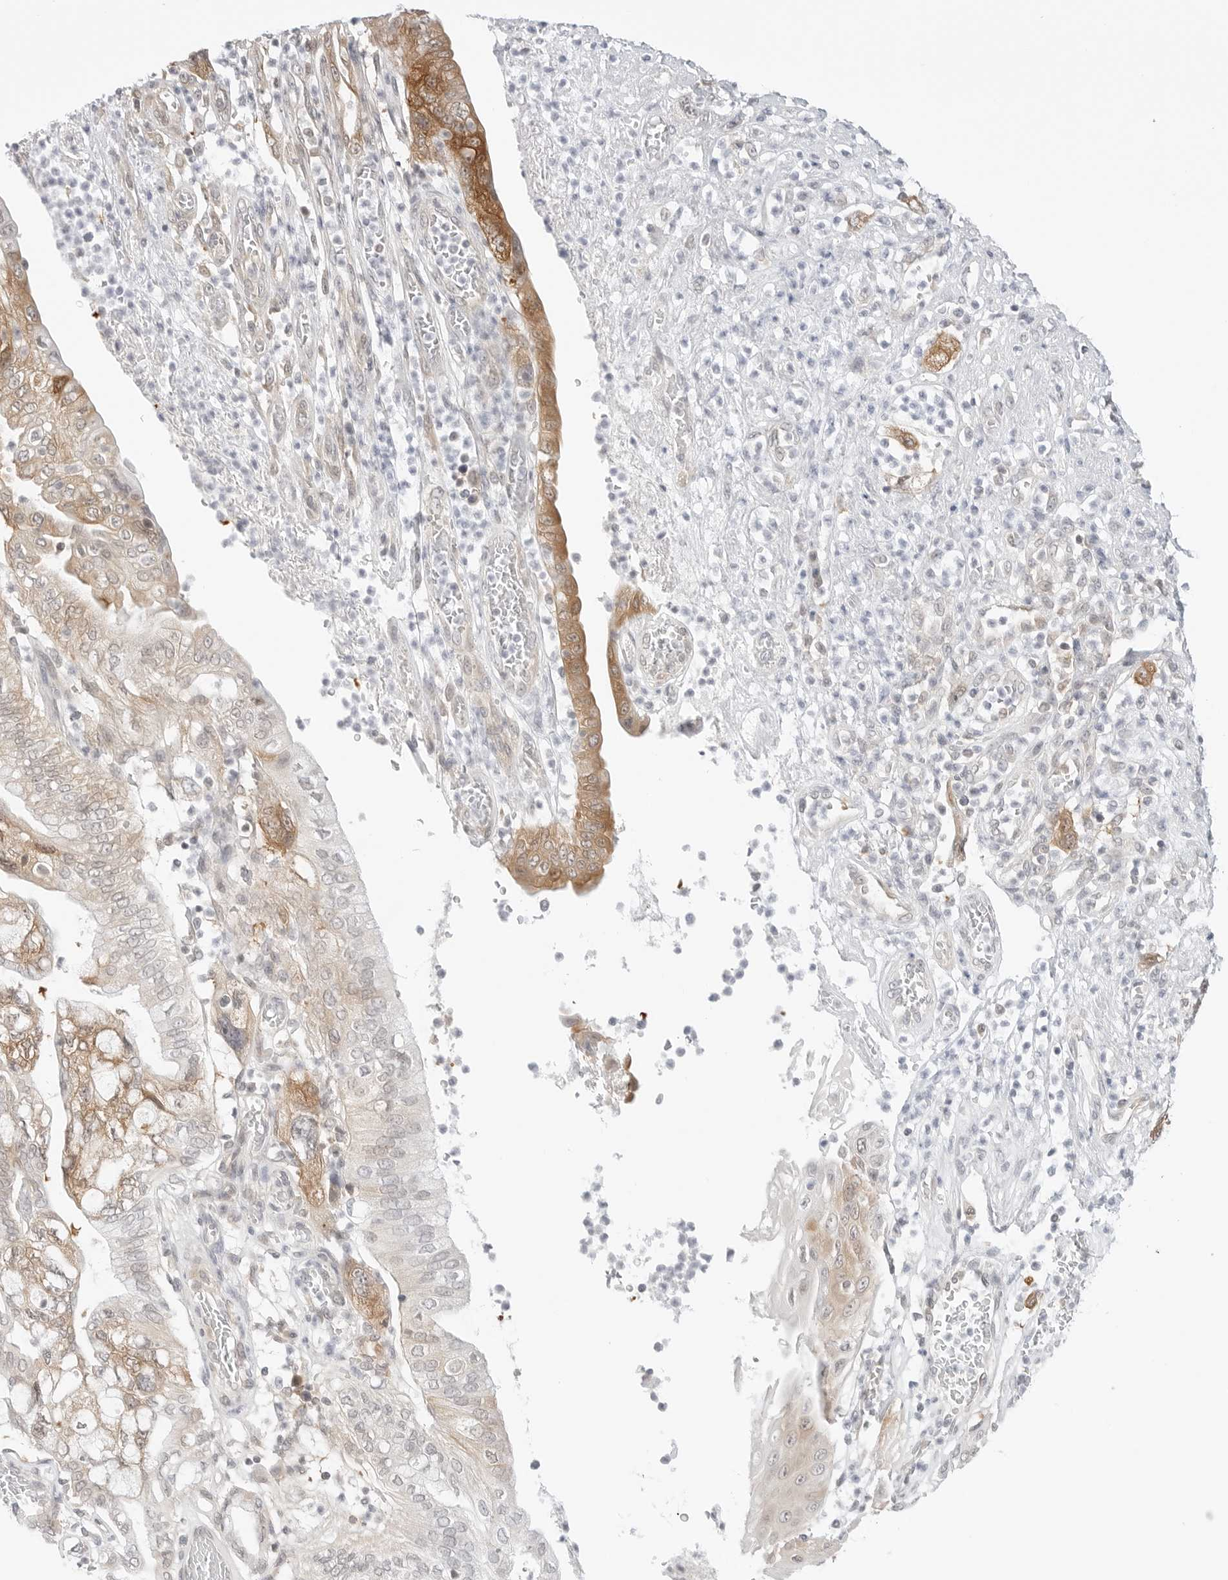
{"staining": {"intensity": "moderate", "quantity": ">75%", "location": "cytoplasmic/membranous"}, "tissue": "pancreatic cancer", "cell_type": "Tumor cells", "image_type": "cancer", "snomed": [{"axis": "morphology", "description": "Adenocarcinoma, NOS"}, {"axis": "topography", "description": "Pancreas"}], "caption": "A brown stain shows moderate cytoplasmic/membranous positivity of a protein in pancreatic adenocarcinoma tumor cells.", "gene": "NUDC", "patient": {"sex": "female", "age": 73}}